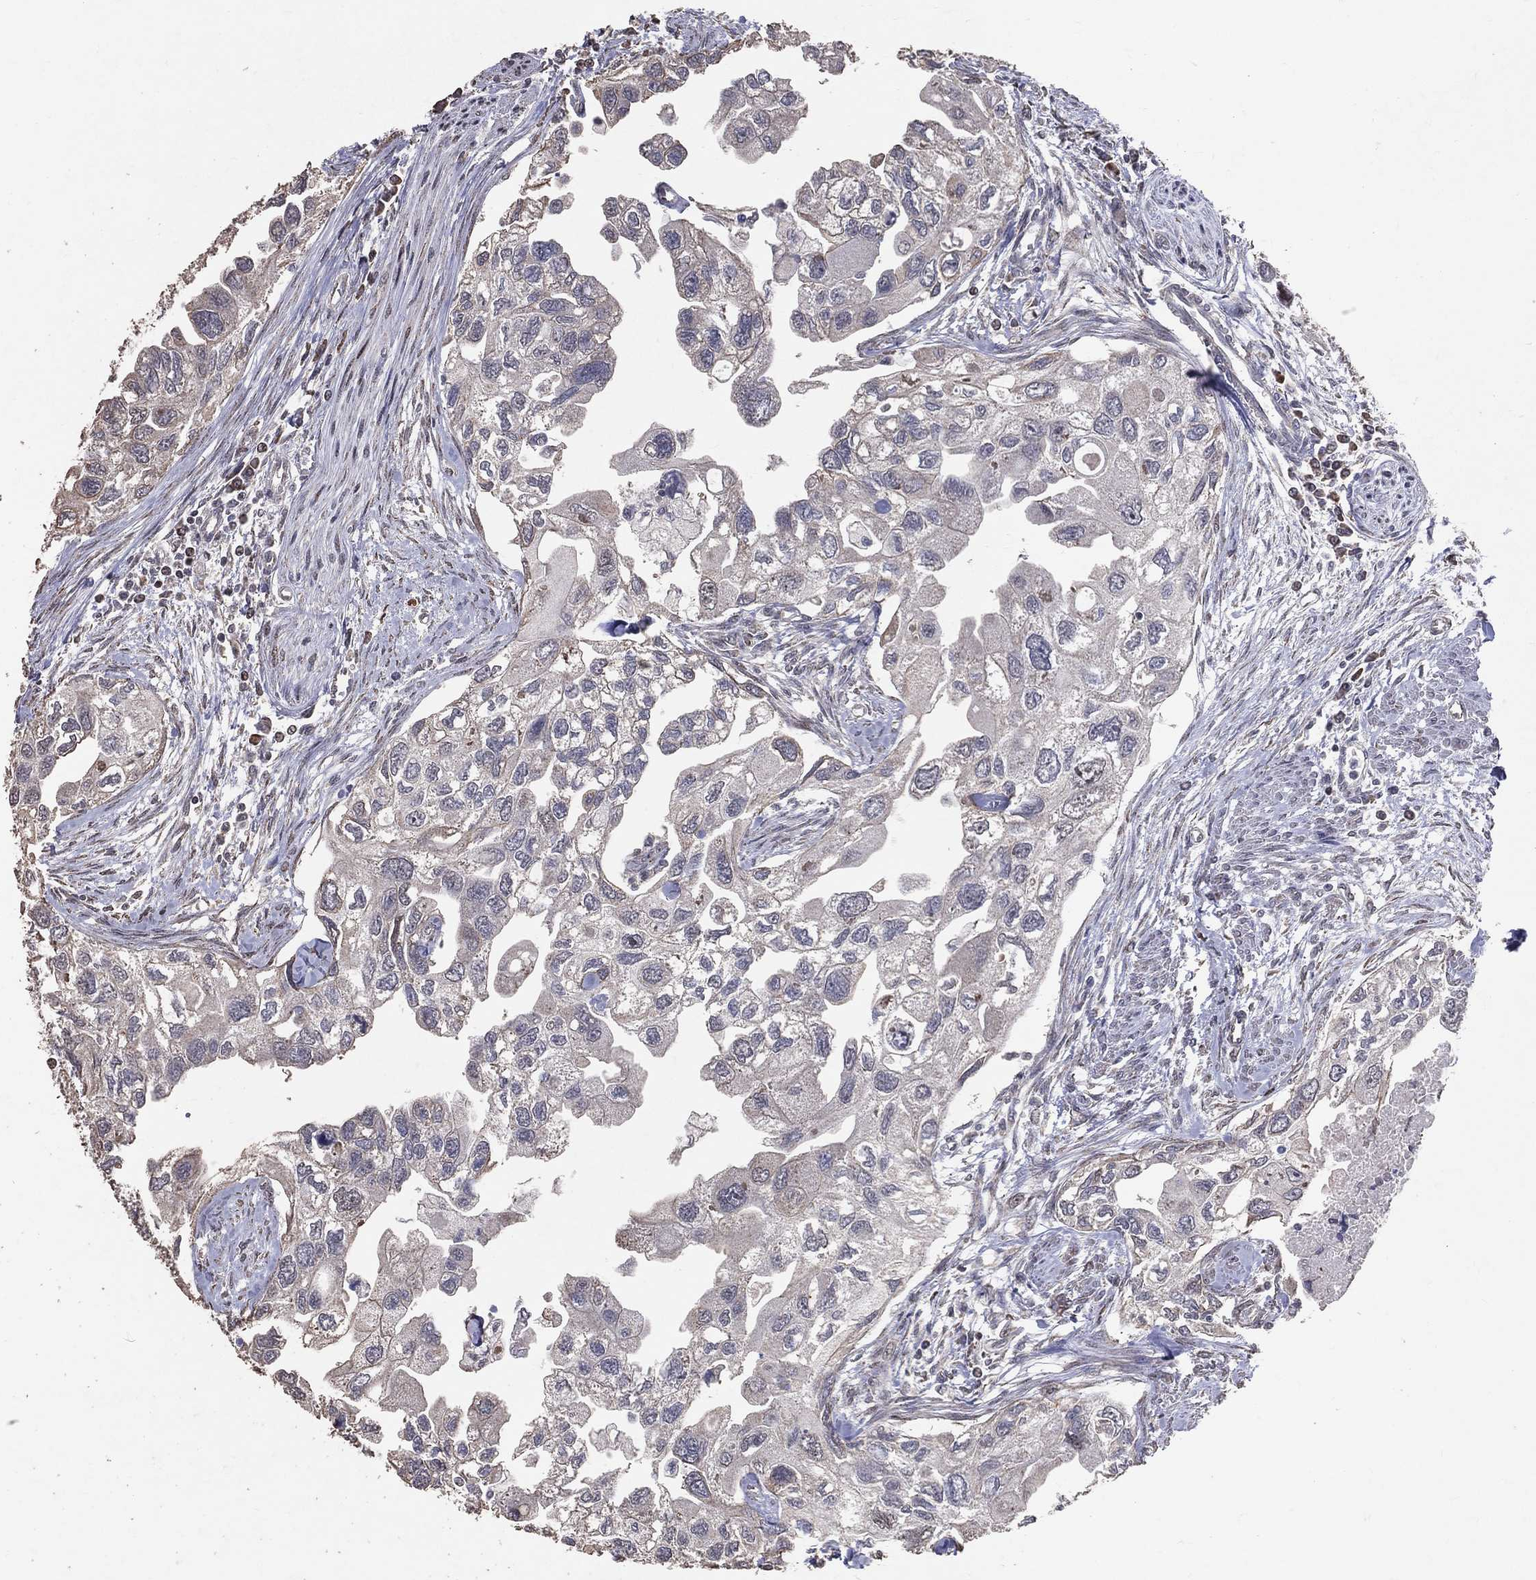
{"staining": {"intensity": "negative", "quantity": "none", "location": "none"}, "tissue": "urothelial cancer", "cell_type": "Tumor cells", "image_type": "cancer", "snomed": [{"axis": "morphology", "description": "Urothelial carcinoma, High grade"}, {"axis": "topography", "description": "Urinary bladder"}], "caption": "This is an immunohistochemistry (IHC) image of urothelial carcinoma (high-grade). There is no expression in tumor cells.", "gene": "LY6K", "patient": {"sex": "male", "age": 59}}